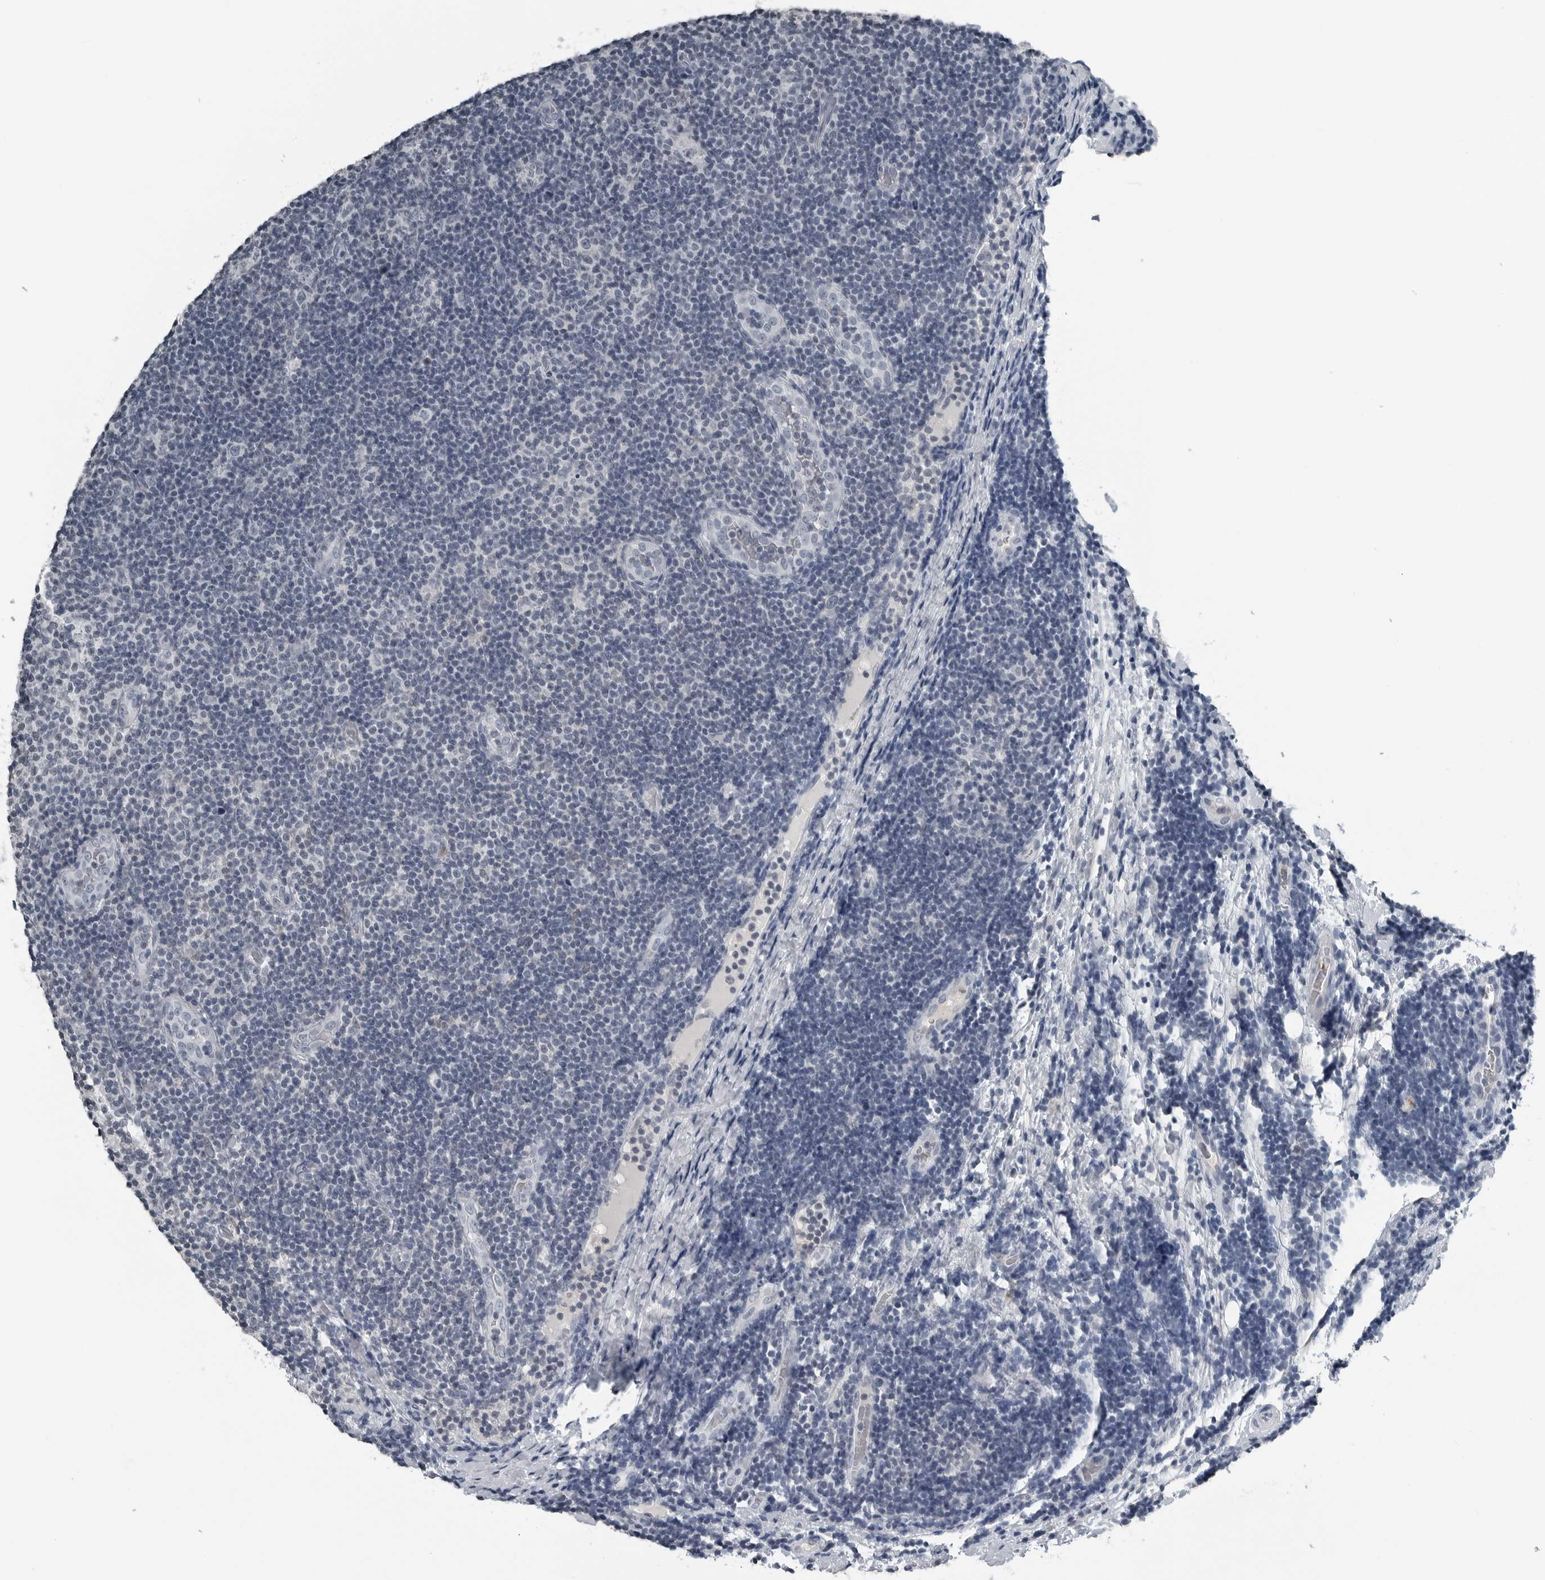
{"staining": {"intensity": "negative", "quantity": "none", "location": "none"}, "tissue": "lymphoma", "cell_type": "Tumor cells", "image_type": "cancer", "snomed": [{"axis": "morphology", "description": "Malignant lymphoma, non-Hodgkin's type, Low grade"}, {"axis": "topography", "description": "Lymph node"}], "caption": "Immunohistochemistry histopathology image of neoplastic tissue: malignant lymphoma, non-Hodgkin's type (low-grade) stained with DAB (3,3'-diaminobenzidine) demonstrates no significant protein expression in tumor cells.", "gene": "SPINK1", "patient": {"sex": "male", "age": 83}}